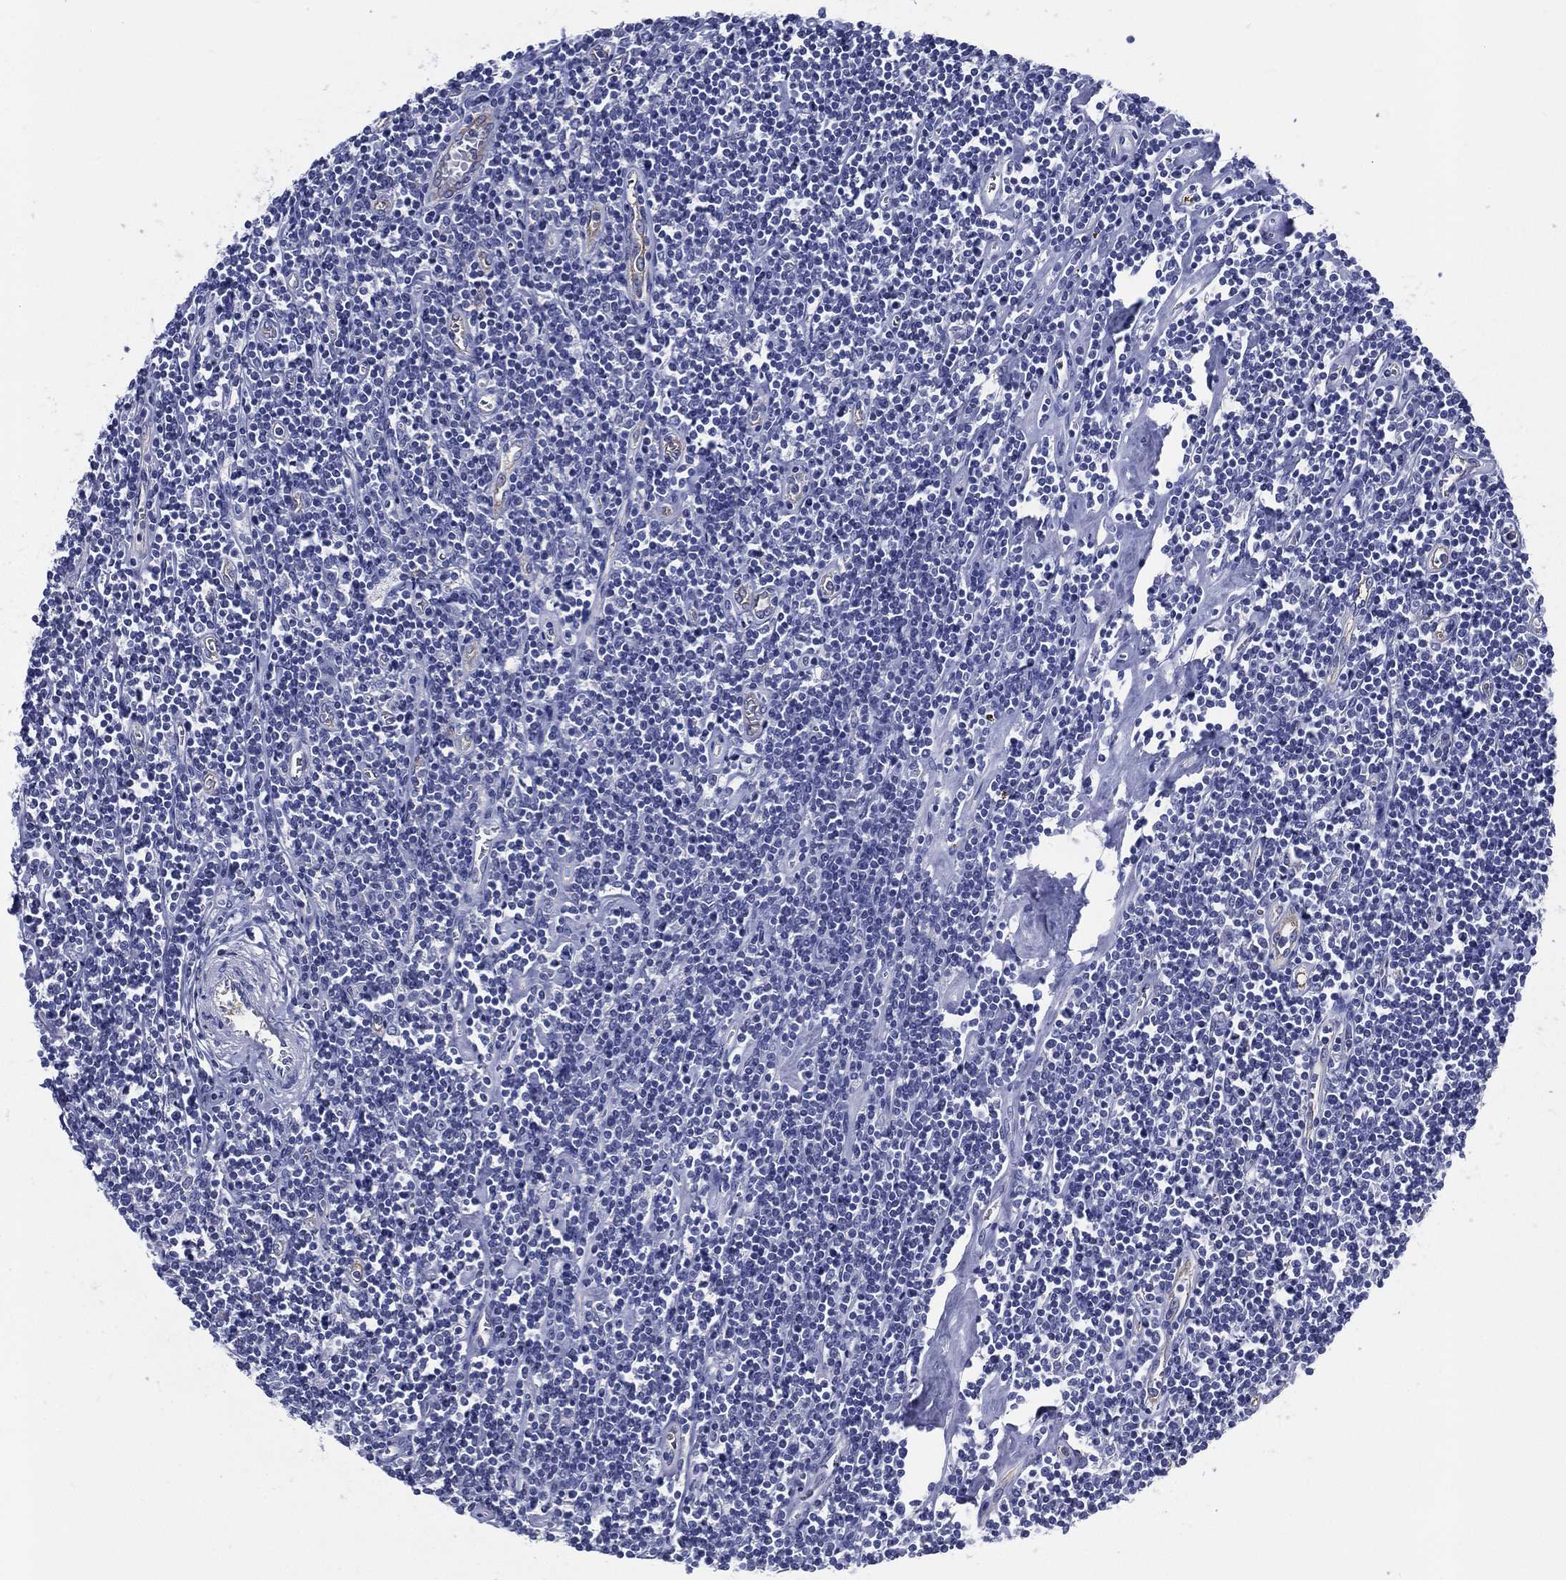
{"staining": {"intensity": "negative", "quantity": "none", "location": "none"}, "tissue": "lymphoma", "cell_type": "Tumor cells", "image_type": "cancer", "snomed": [{"axis": "morphology", "description": "Hodgkin's disease, NOS"}, {"axis": "topography", "description": "Lymph node"}], "caption": "Tumor cells are negative for protein expression in human lymphoma.", "gene": "NEDD9", "patient": {"sex": "male", "age": 40}}